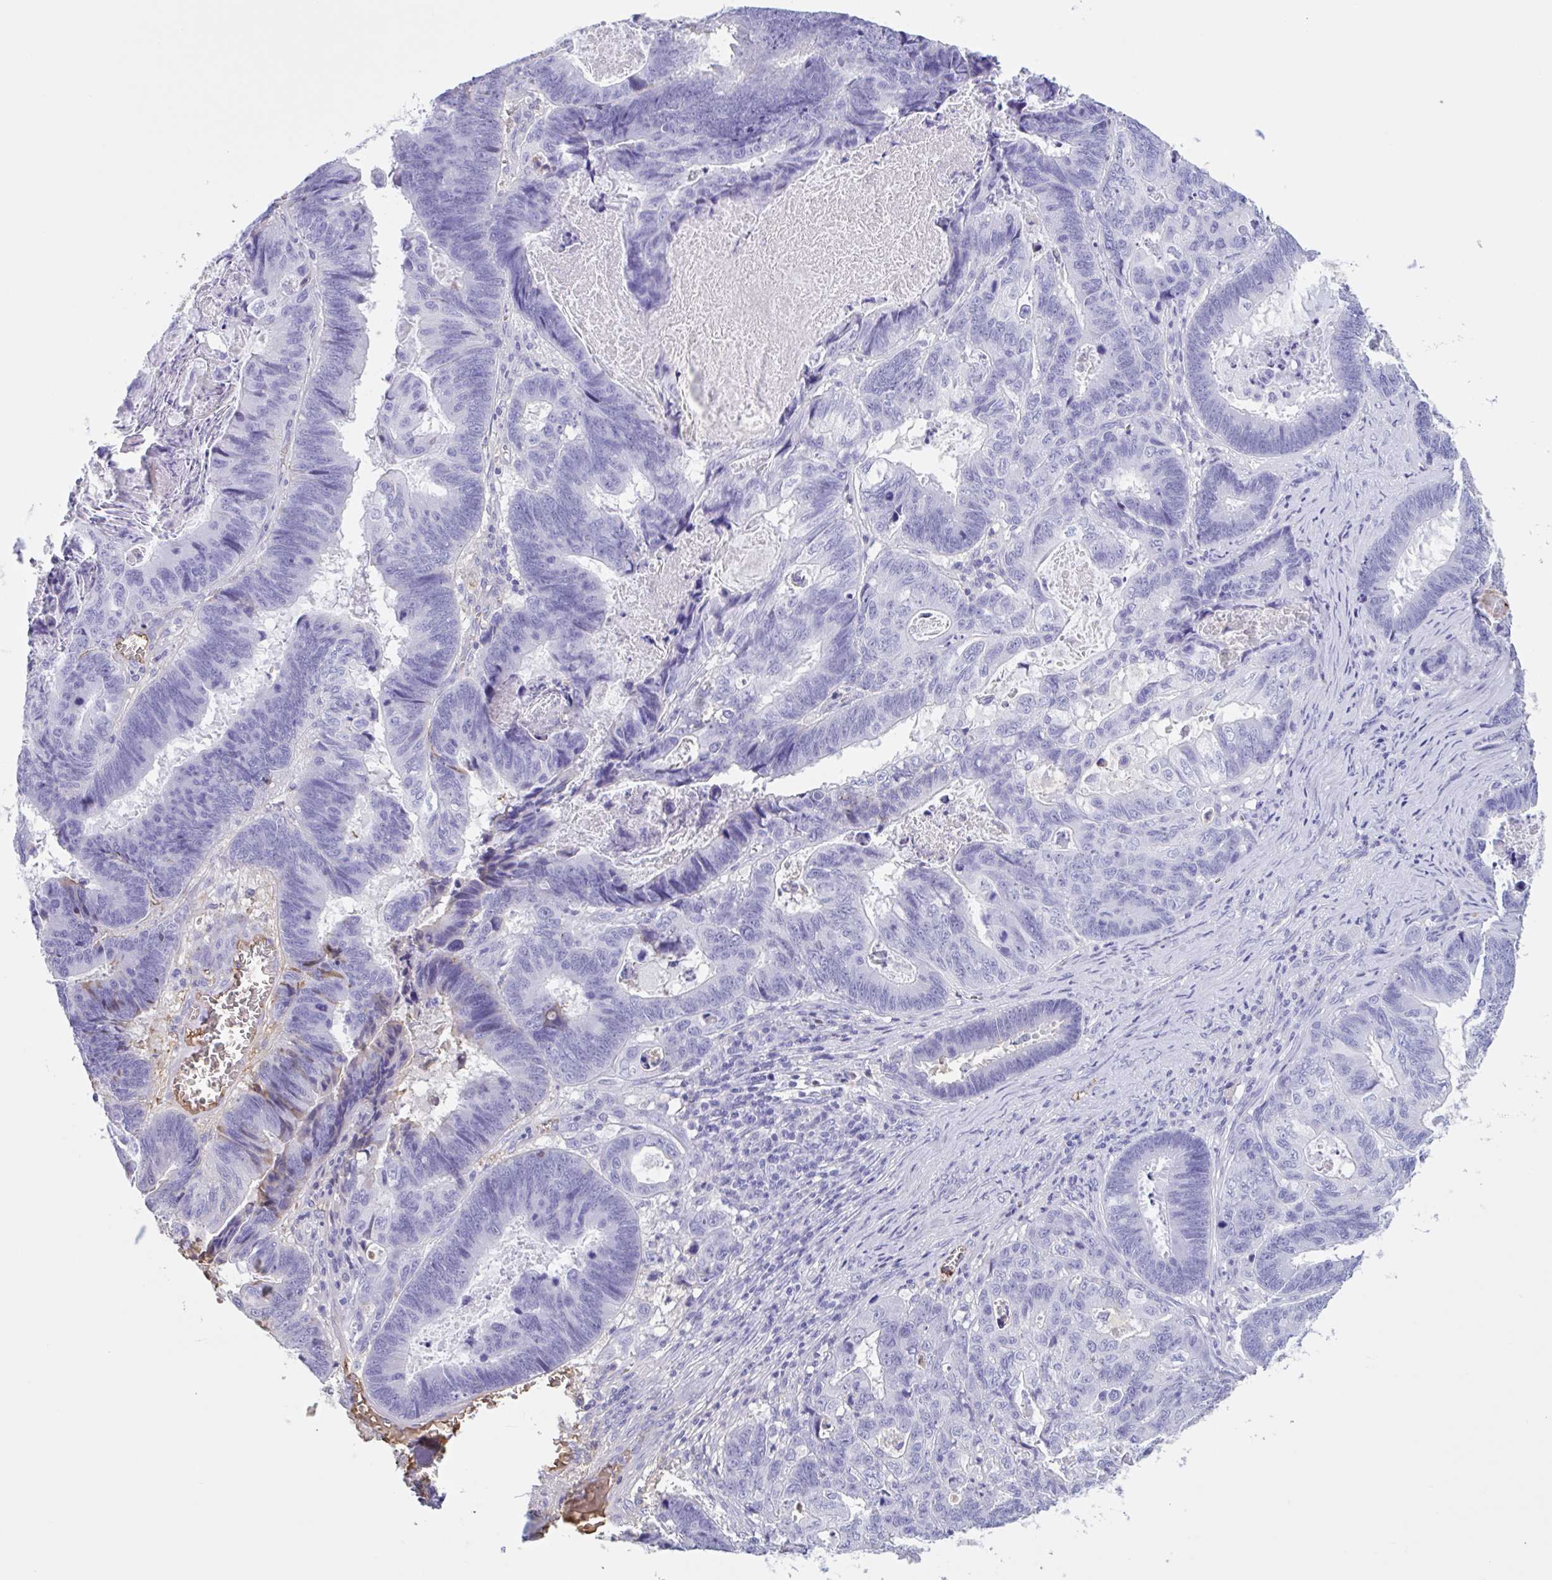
{"staining": {"intensity": "weak", "quantity": "<25%", "location": "cytoplasmic/membranous"}, "tissue": "lung cancer", "cell_type": "Tumor cells", "image_type": "cancer", "snomed": [{"axis": "morphology", "description": "Aneuploidy"}, {"axis": "morphology", "description": "Adenocarcinoma, NOS"}, {"axis": "morphology", "description": "Adenocarcinoma primary or metastatic"}, {"axis": "topography", "description": "Lung"}], "caption": "The immunohistochemistry (IHC) histopathology image has no significant staining in tumor cells of lung cancer tissue. (DAB IHC with hematoxylin counter stain).", "gene": "LARGE2", "patient": {"sex": "female", "age": 75}}